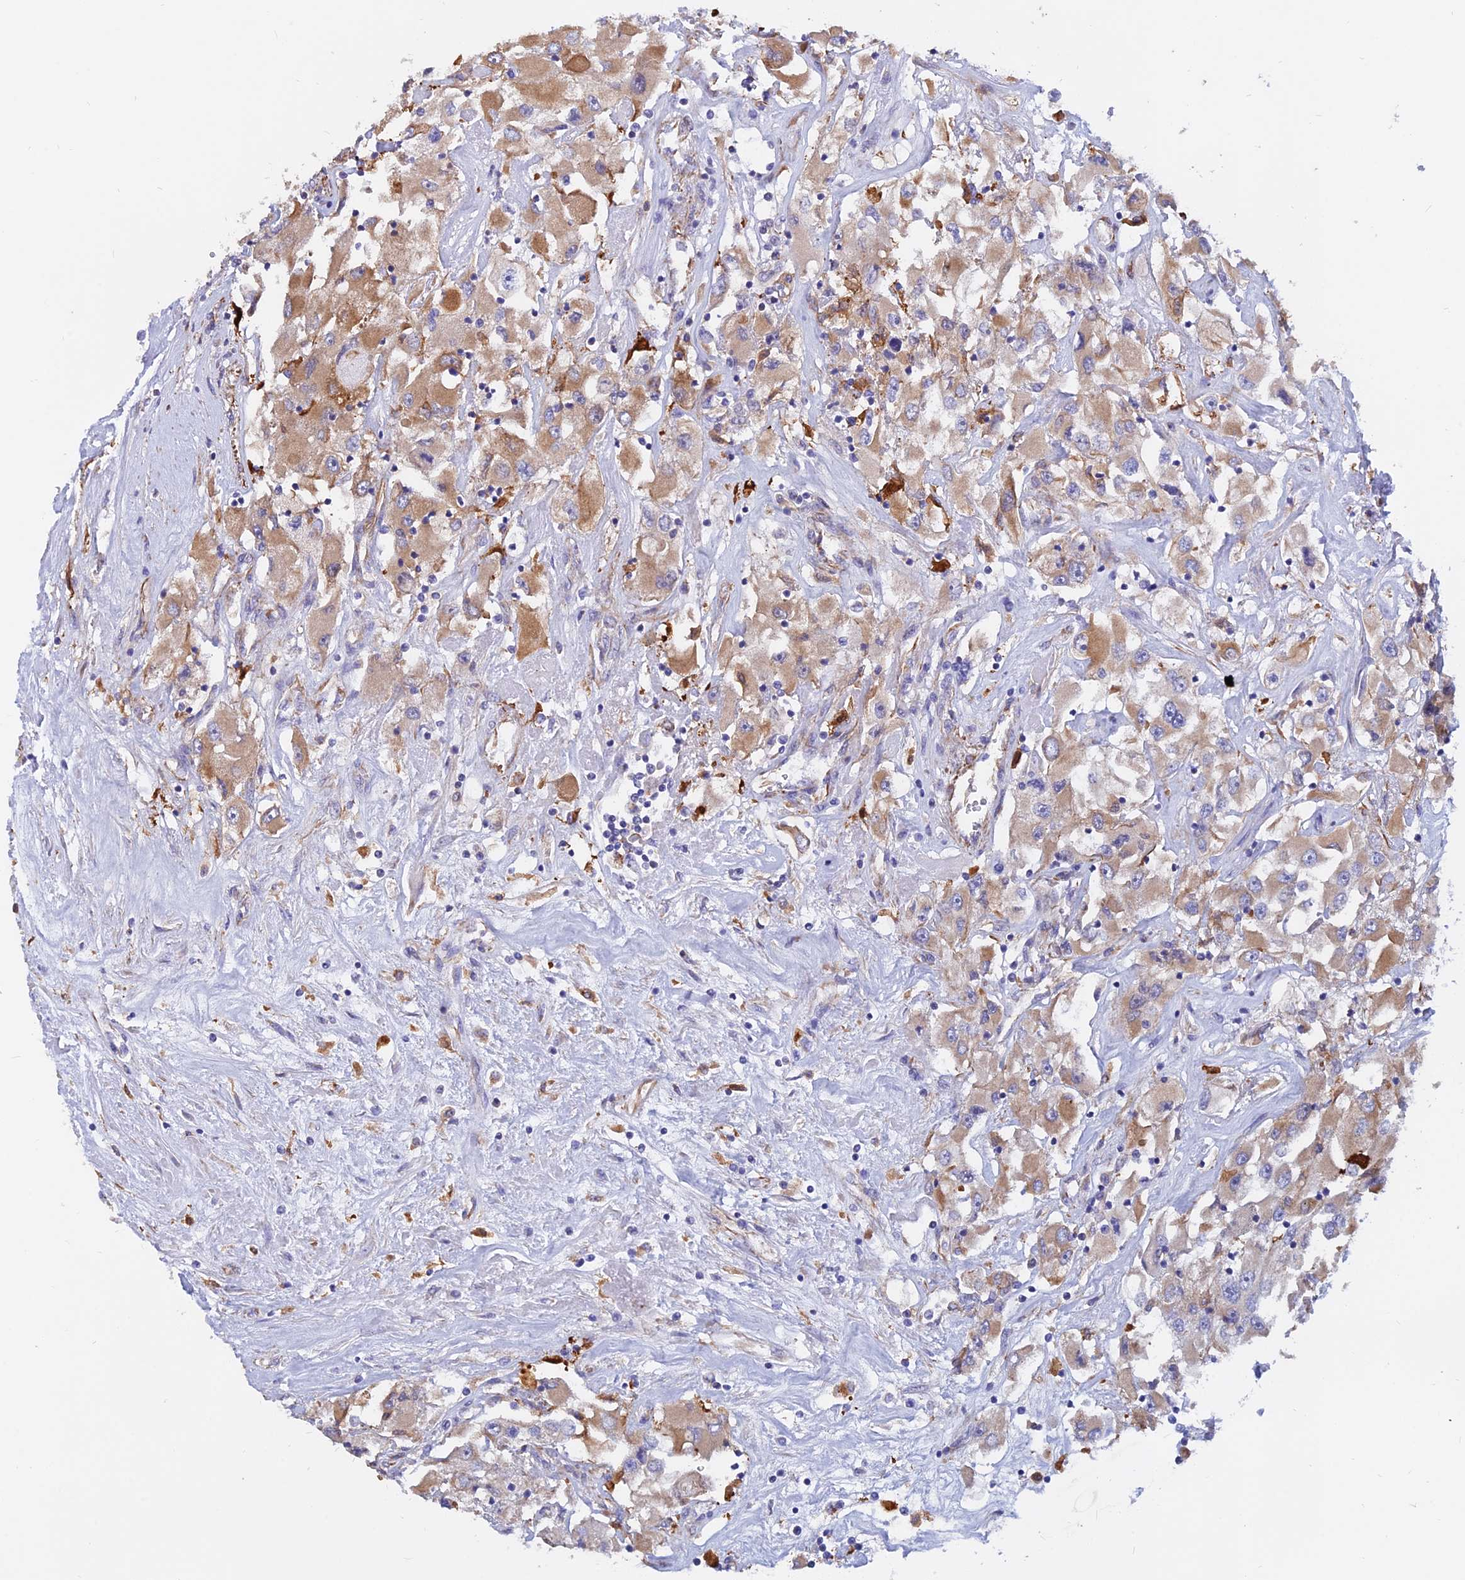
{"staining": {"intensity": "moderate", "quantity": ">75%", "location": "cytoplasmic/membranous"}, "tissue": "renal cancer", "cell_type": "Tumor cells", "image_type": "cancer", "snomed": [{"axis": "morphology", "description": "Adenocarcinoma, NOS"}, {"axis": "topography", "description": "Kidney"}], "caption": "Immunohistochemistry (DAB (3,3'-diaminobenzidine)) staining of adenocarcinoma (renal) exhibits moderate cytoplasmic/membranous protein expression in approximately >75% of tumor cells. The protein is shown in brown color, while the nuclei are stained blue.", "gene": "CDK18", "patient": {"sex": "female", "age": 52}}